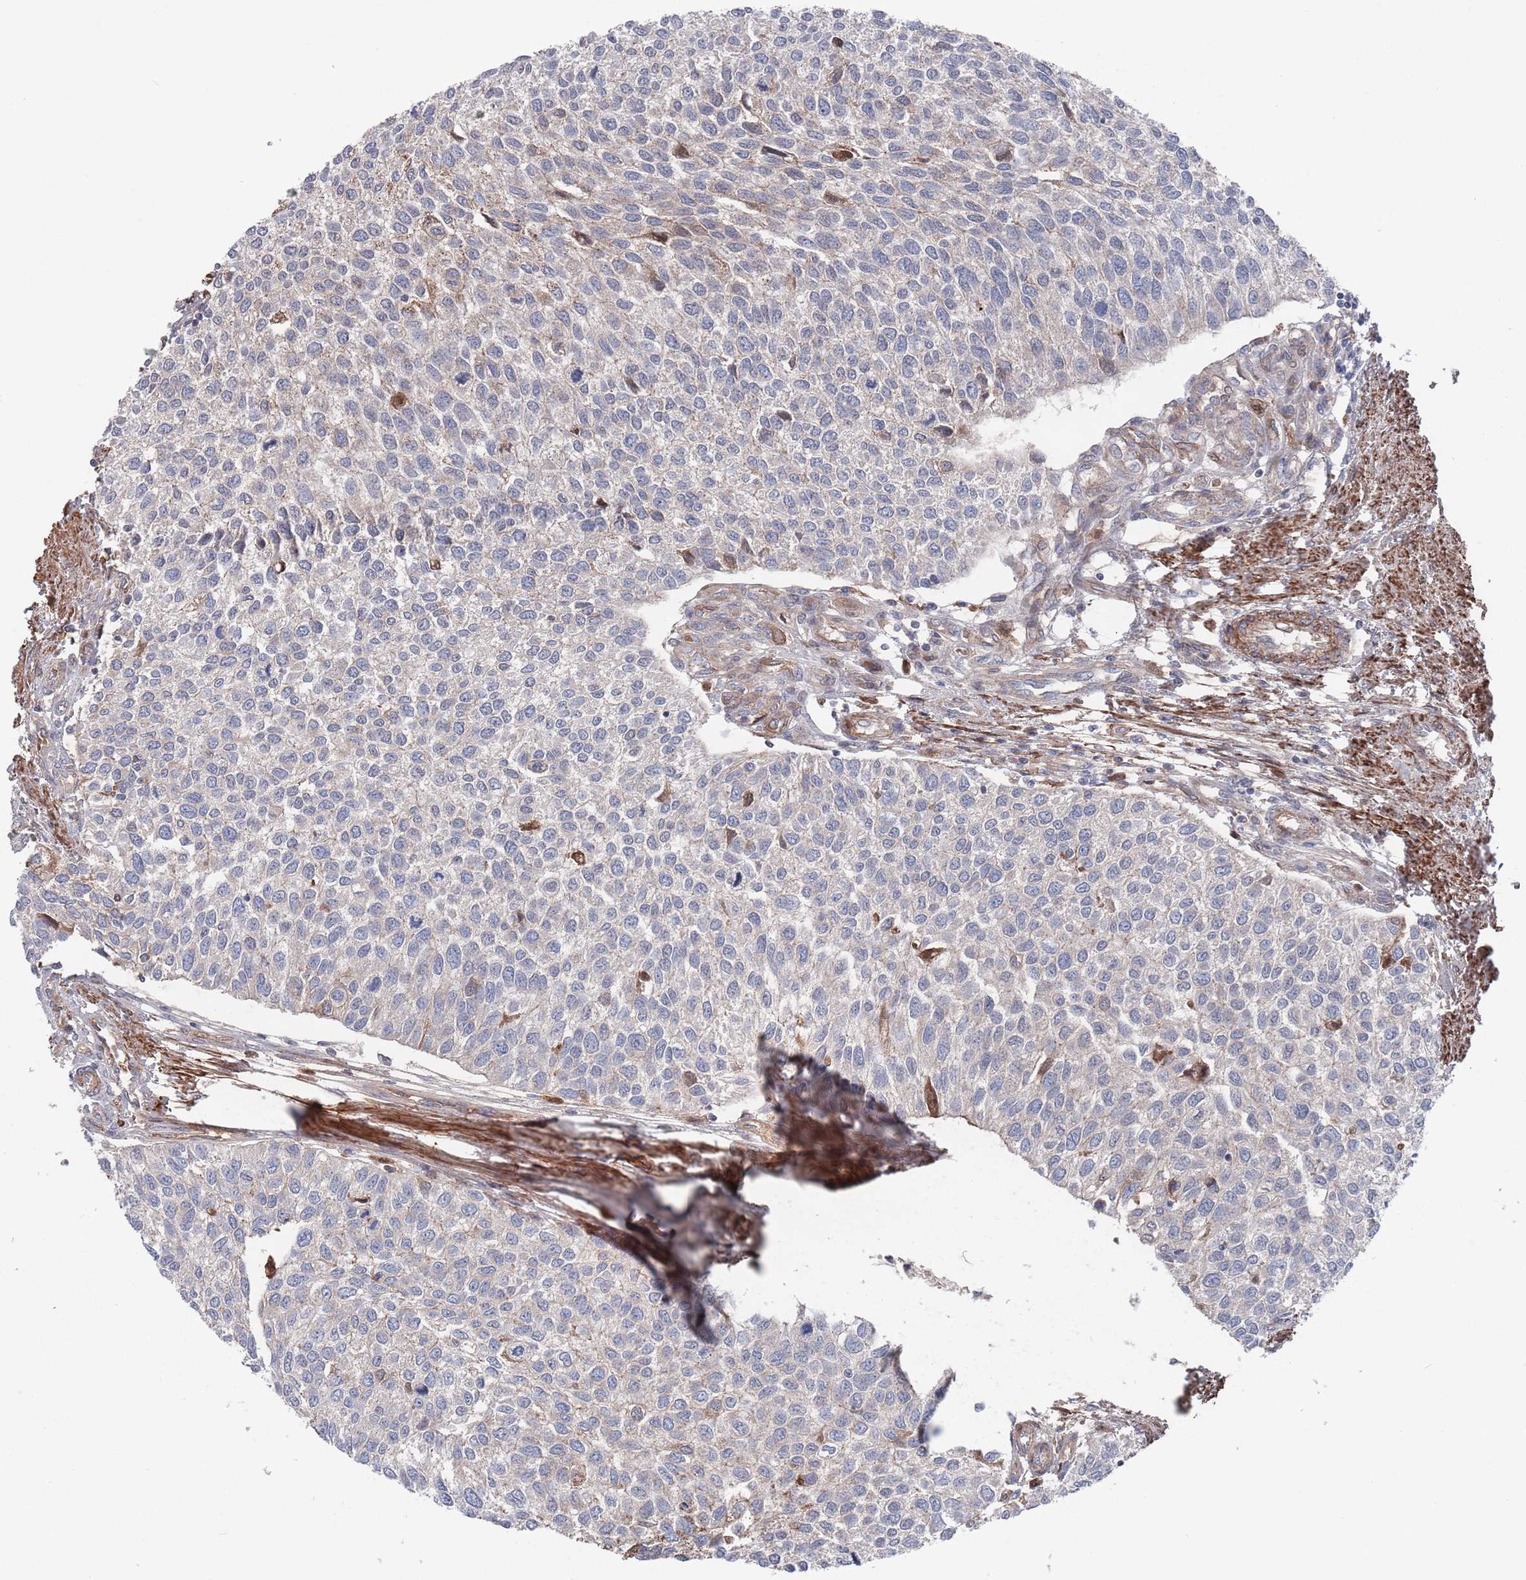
{"staining": {"intensity": "negative", "quantity": "none", "location": "none"}, "tissue": "urothelial cancer", "cell_type": "Tumor cells", "image_type": "cancer", "snomed": [{"axis": "morphology", "description": "Urothelial carcinoma, NOS"}, {"axis": "topography", "description": "Urinary bladder"}], "caption": "DAB immunohistochemical staining of transitional cell carcinoma demonstrates no significant positivity in tumor cells. (DAB (3,3'-diaminobenzidine) immunohistochemistry visualized using brightfield microscopy, high magnification).", "gene": "PLEKHA4", "patient": {"sex": "male", "age": 55}}